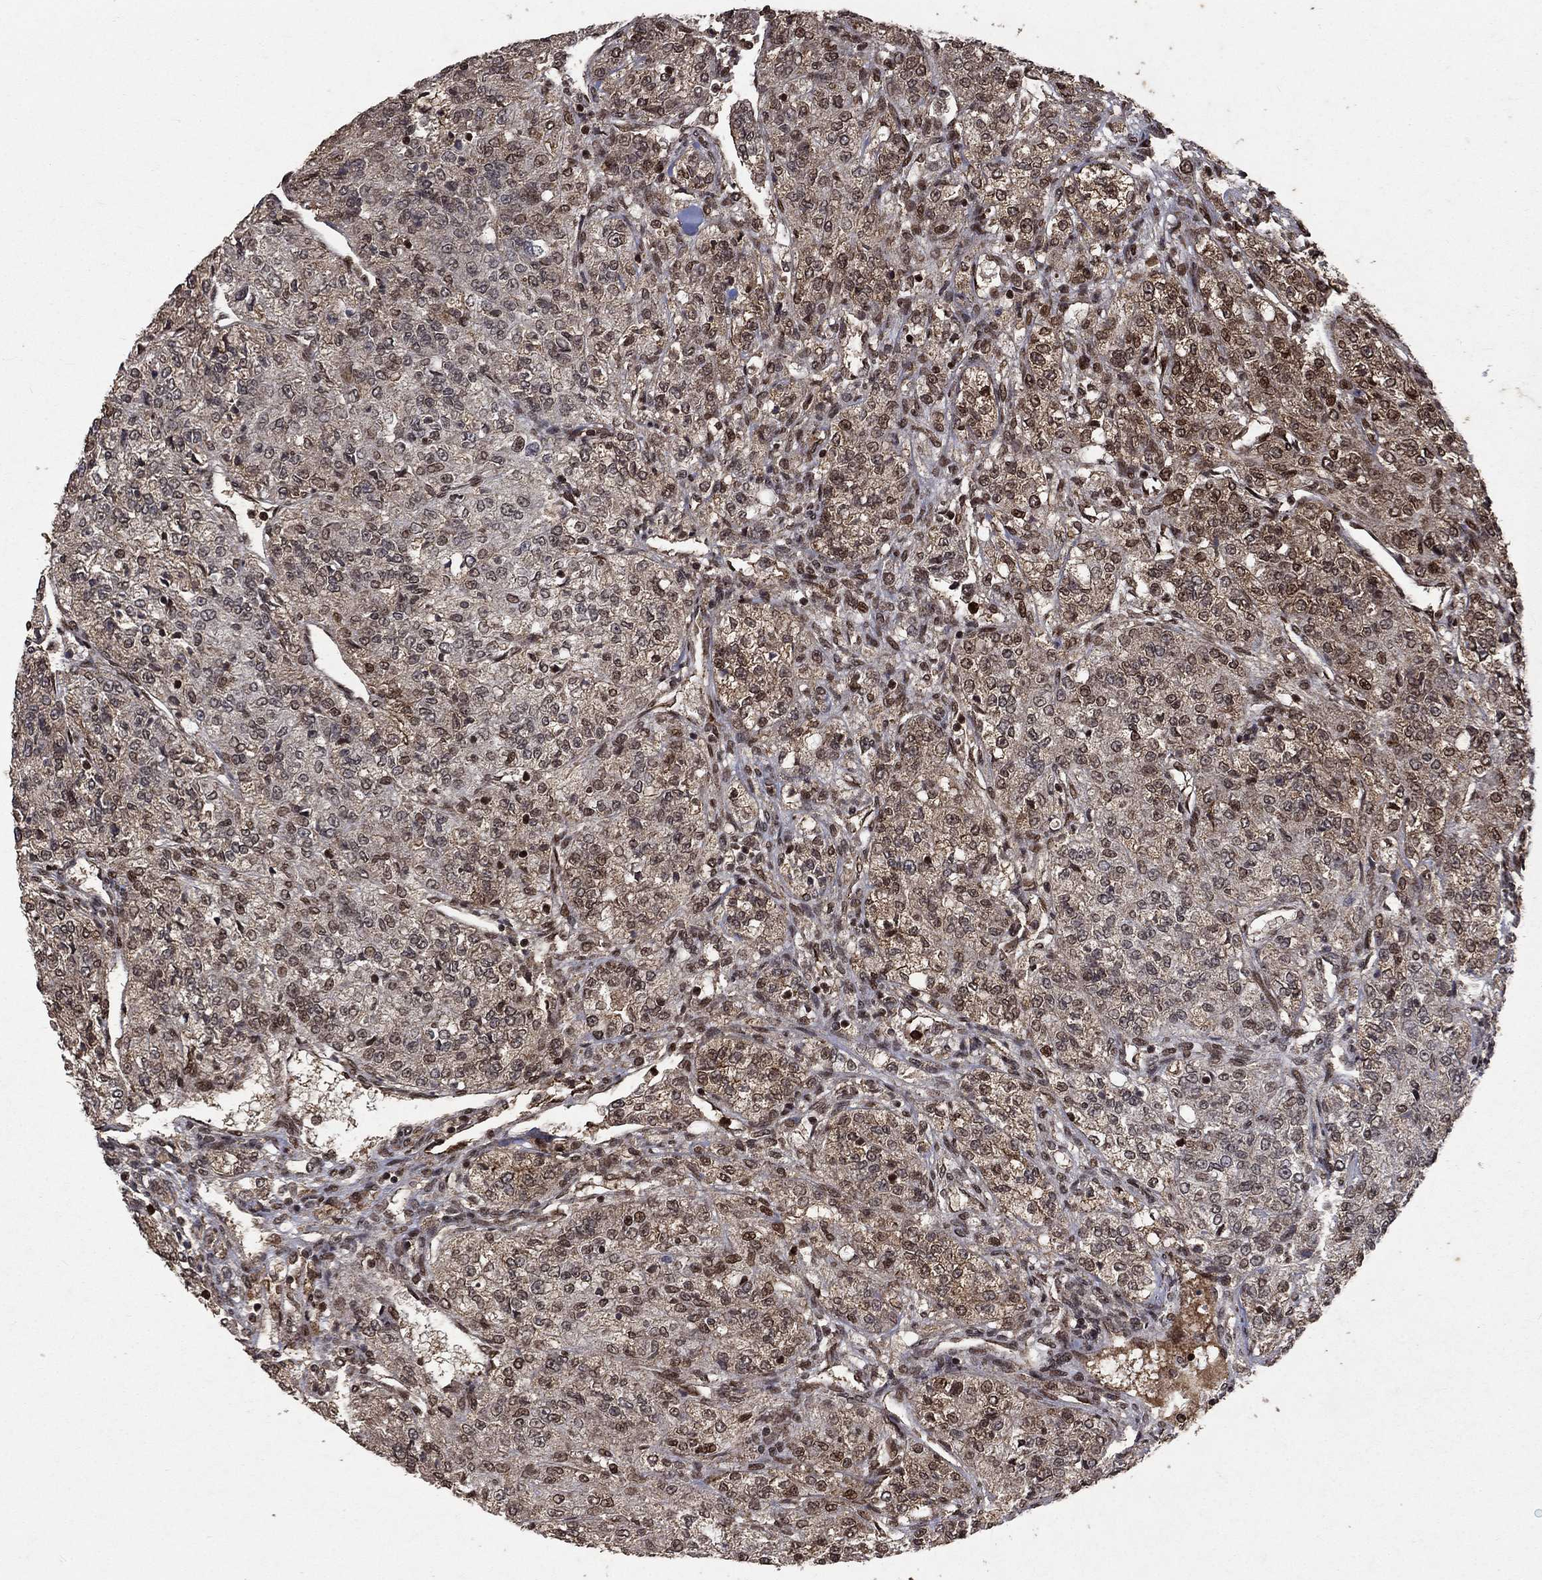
{"staining": {"intensity": "strong", "quantity": "<25%", "location": "cytoplasmic/membranous,nuclear"}, "tissue": "renal cancer", "cell_type": "Tumor cells", "image_type": "cancer", "snomed": [{"axis": "morphology", "description": "Adenocarcinoma, NOS"}, {"axis": "topography", "description": "Kidney"}], "caption": "A medium amount of strong cytoplasmic/membranous and nuclear expression is seen in about <25% of tumor cells in adenocarcinoma (renal) tissue.", "gene": "CD24", "patient": {"sex": "female", "age": 63}}